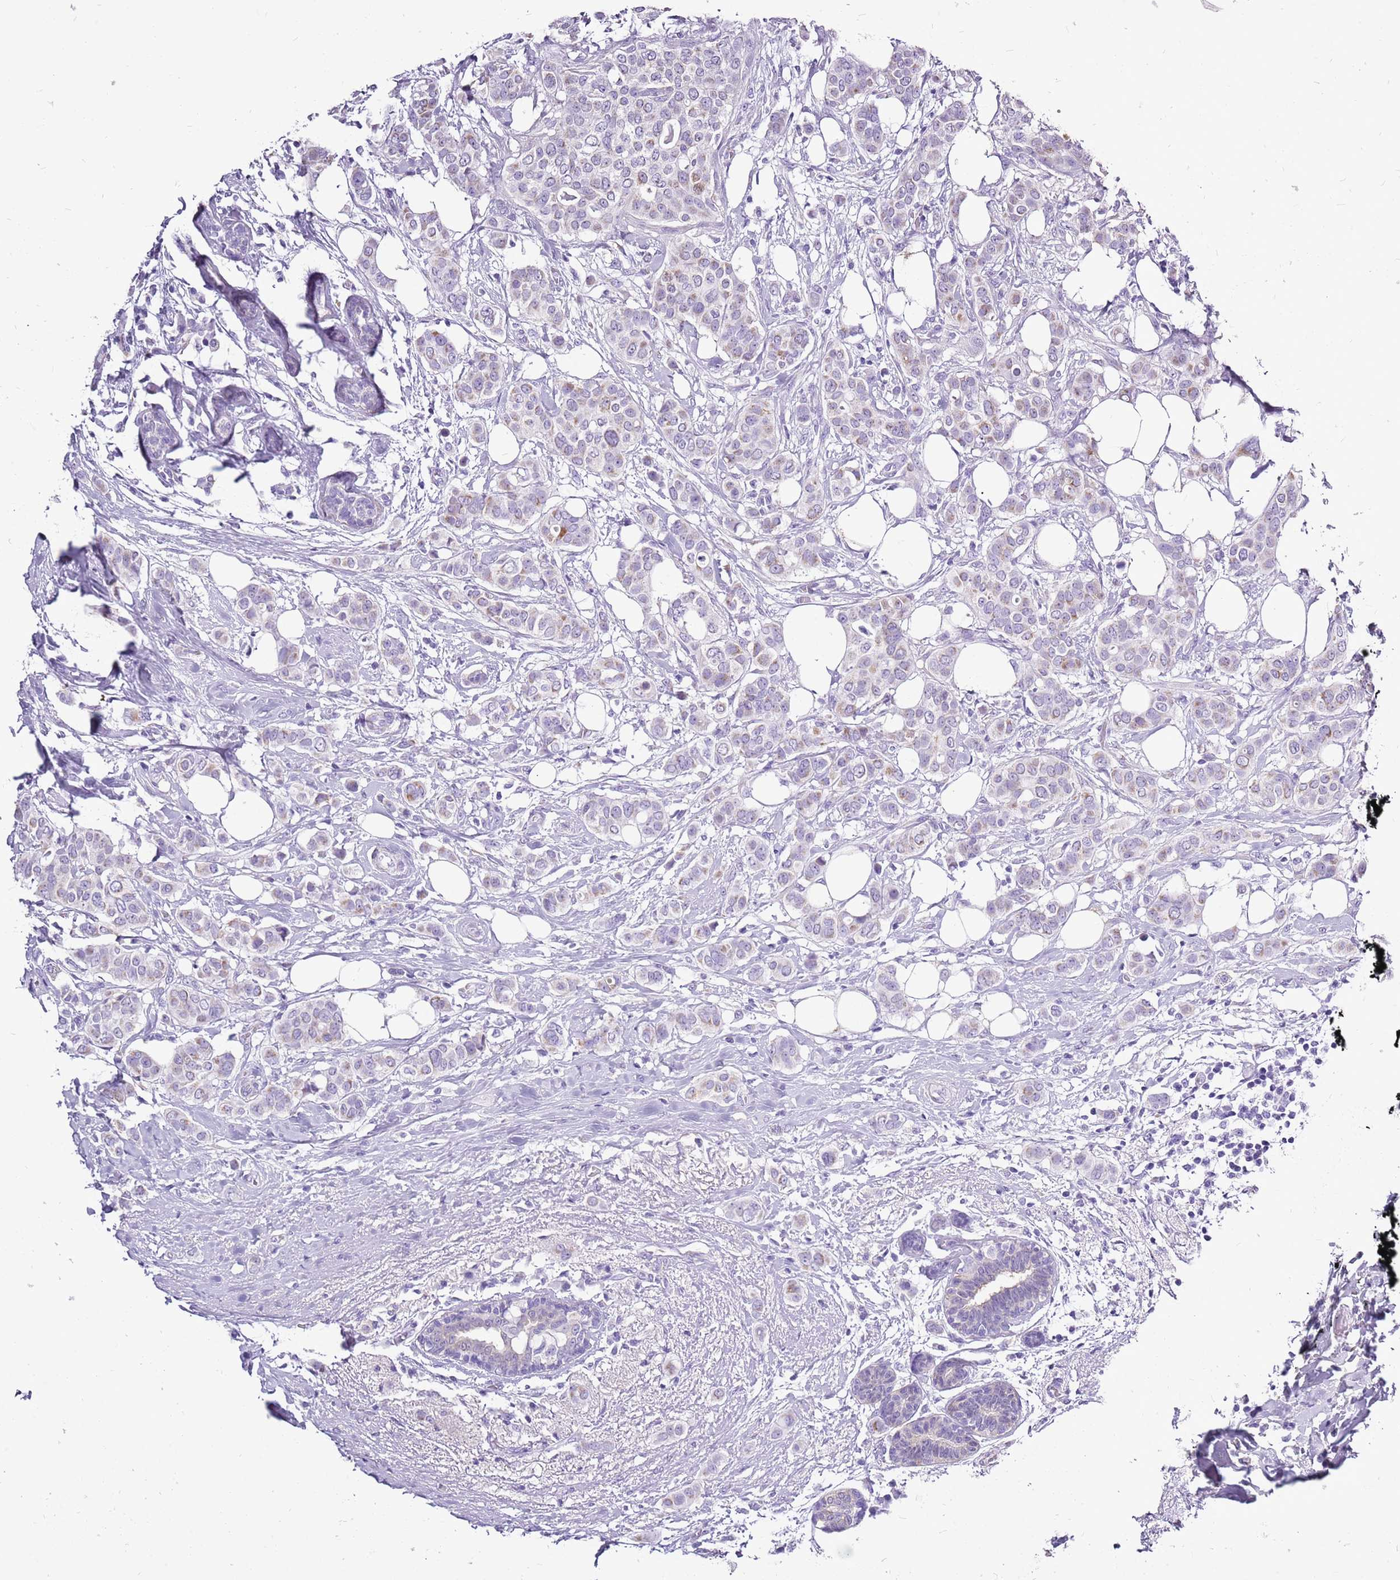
{"staining": {"intensity": "negative", "quantity": "none", "location": "none"}, "tissue": "breast cancer", "cell_type": "Tumor cells", "image_type": "cancer", "snomed": [{"axis": "morphology", "description": "Lobular carcinoma"}, {"axis": "topography", "description": "Breast"}], "caption": "An image of human breast cancer is negative for staining in tumor cells.", "gene": "ACSS3", "patient": {"sex": "female", "age": 51}}